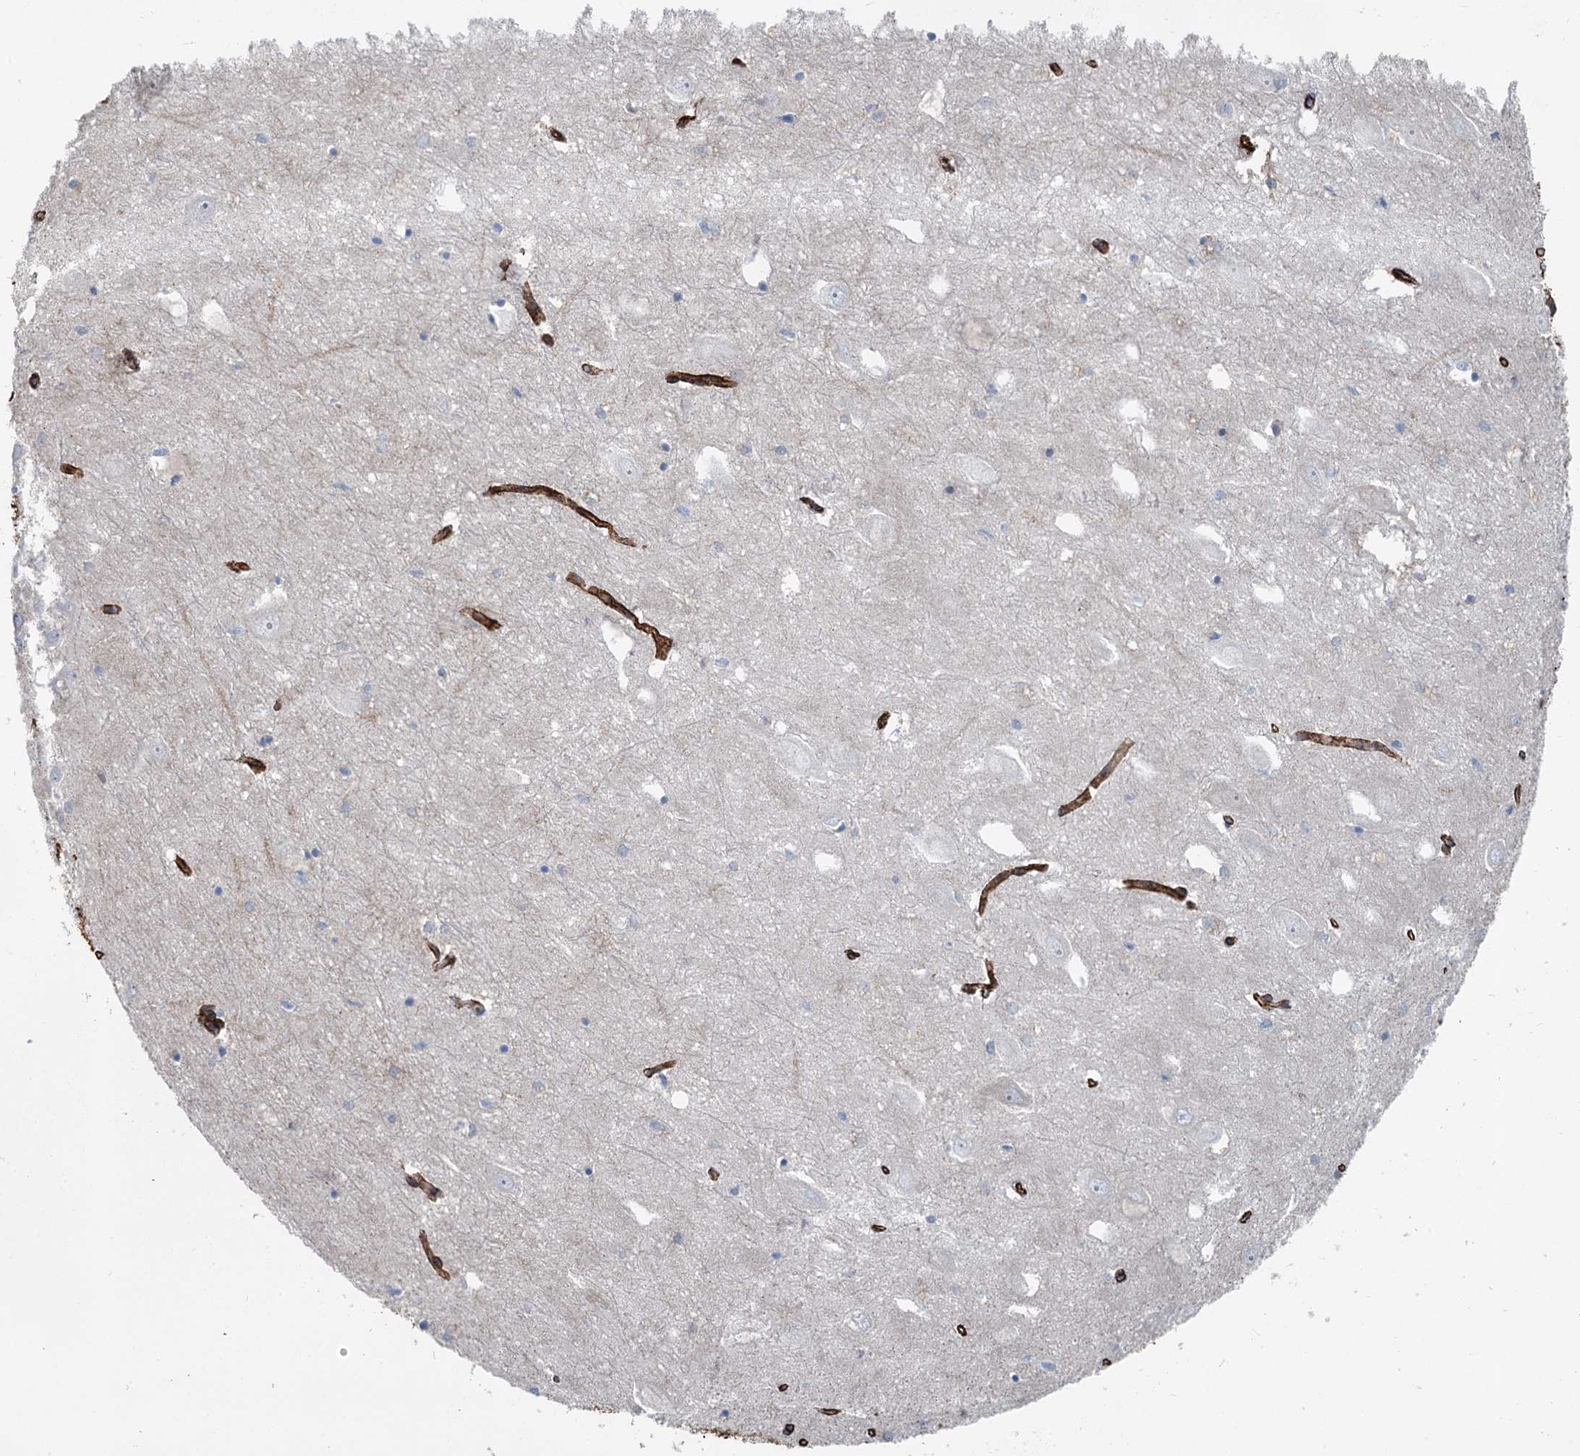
{"staining": {"intensity": "negative", "quantity": "none", "location": "none"}, "tissue": "hippocampus", "cell_type": "Glial cells", "image_type": "normal", "snomed": [{"axis": "morphology", "description": "Normal tissue, NOS"}, {"axis": "topography", "description": "Hippocampus"}], "caption": "This is an immunohistochemistry photomicrograph of benign hippocampus. There is no staining in glial cells.", "gene": "IQSEC1", "patient": {"sex": "female", "age": 64}}